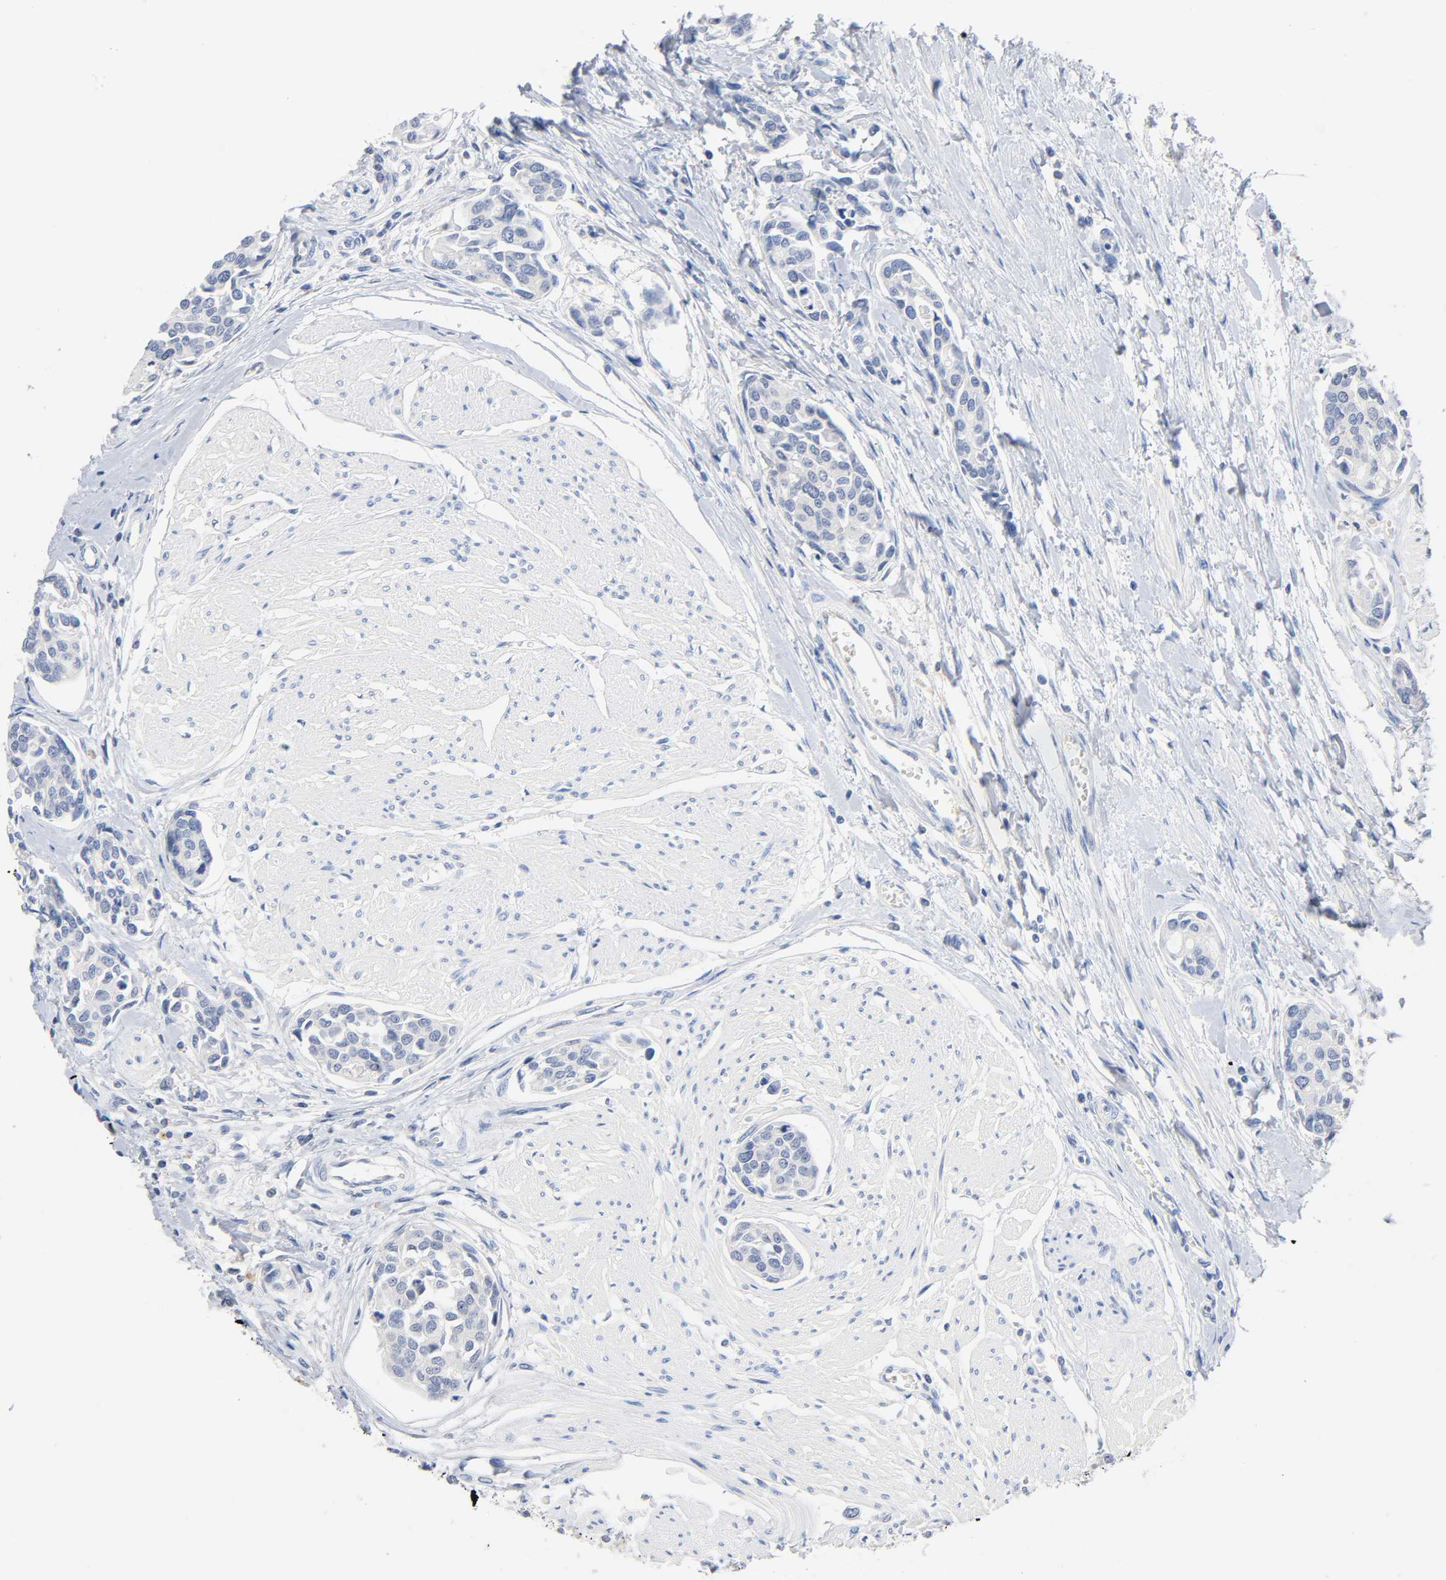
{"staining": {"intensity": "negative", "quantity": "none", "location": "none"}, "tissue": "urothelial cancer", "cell_type": "Tumor cells", "image_type": "cancer", "snomed": [{"axis": "morphology", "description": "Urothelial carcinoma, High grade"}, {"axis": "topography", "description": "Urinary bladder"}], "caption": "Immunohistochemistry of high-grade urothelial carcinoma displays no positivity in tumor cells. Nuclei are stained in blue.", "gene": "MALT1", "patient": {"sex": "male", "age": 78}}